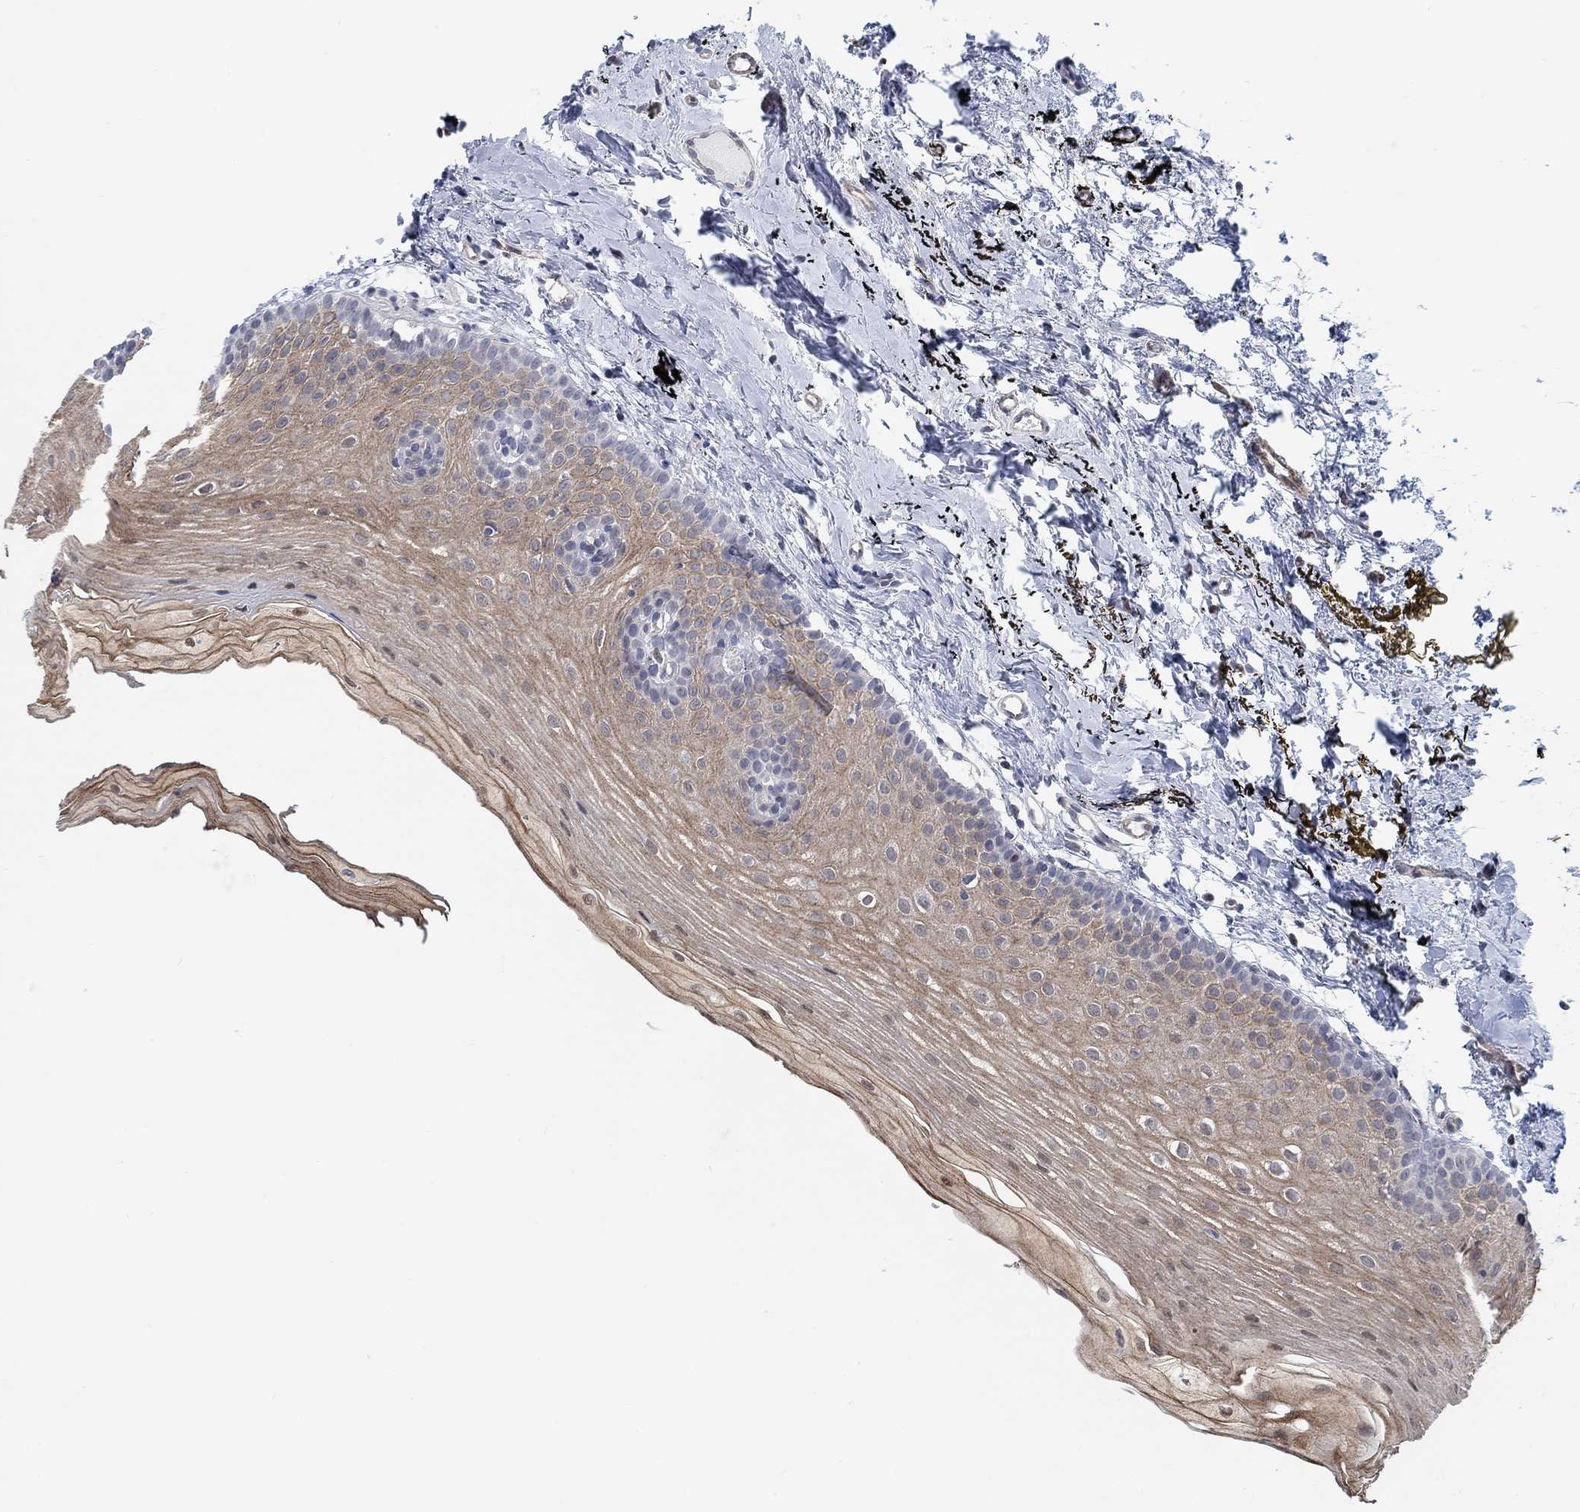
{"staining": {"intensity": "moderate", "quantity": "25%-75%", "location": "cytoplasmic/membranous"}, "tissue": "oral mucosa", "cell_type": "Squamous epithelial cells", "image_type": "normal", "snomed": [{"axis": "morphology", "description": "Normal tissue, NOS"}, {"axis": "topography", "description": "Oral tissue"}], "caption": "A brown stain highlights moderate cytoplasmic/membranous staining of a protein in squamous epithelial cells of benign oral mucosa. (brown staining indicates protein expression, while blue staining denotes nuclei).", "gene": "KCNH8", "patient": {"sex": "female", "age": 57}}